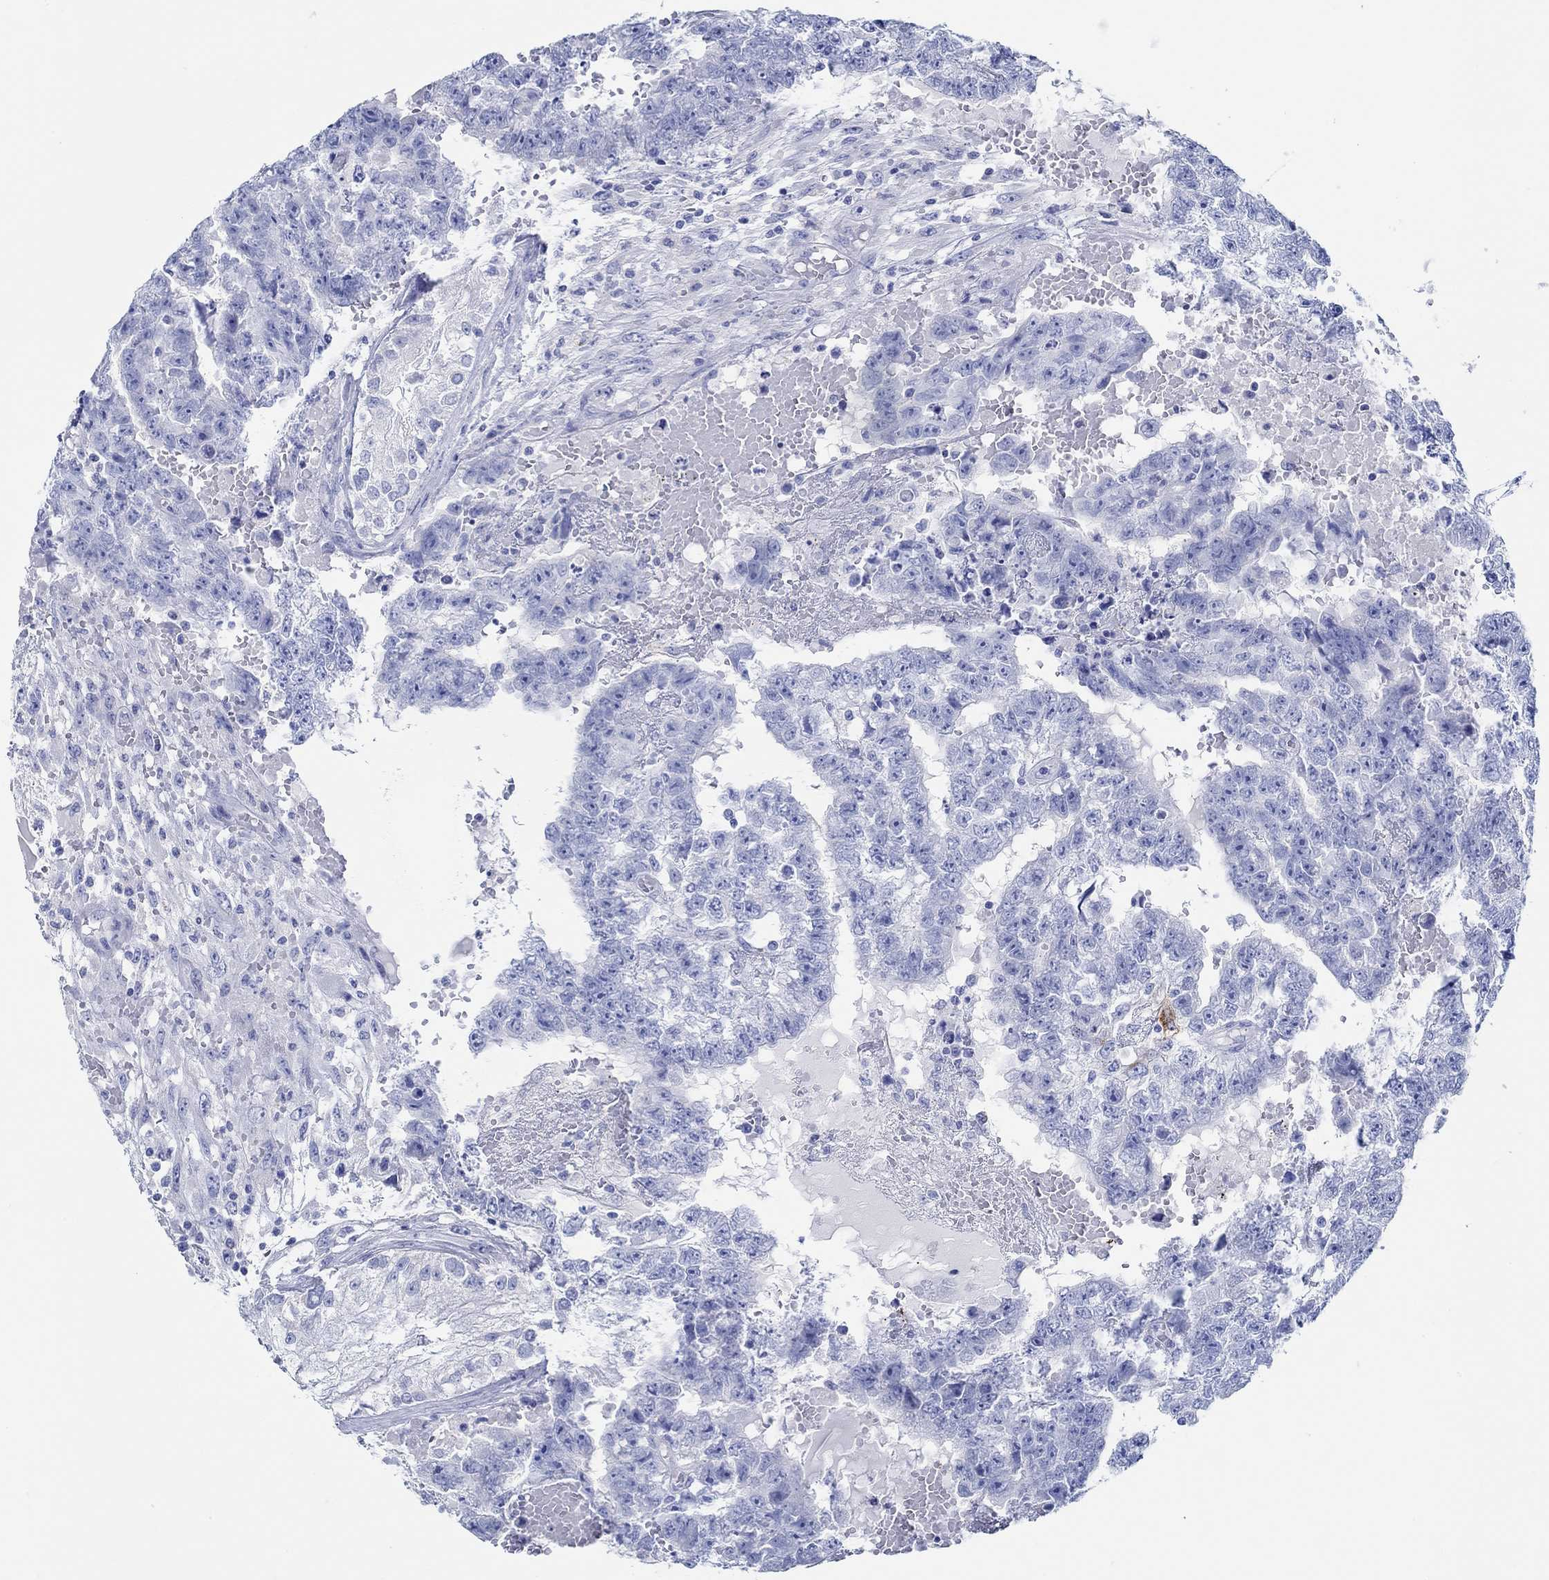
{"staining": {"intensity": "negative", "quantity": "none", "location": "none"}, "tissue": "testis cancer", "cell_type": "Tumor cells", "image_type": "cancer", "snomed": [{"axis": "morphology", "description": "Carcinoma, Embryonal, NOS"}, {"axis": "topography", "description": "Testis"}], "caption": "Immunohistochemistry (IHC) of human testis cancer reveals no positivity in tumor cells.", "gene": "IGFBP6", "patient": {"sex": "male", "age": 25}}